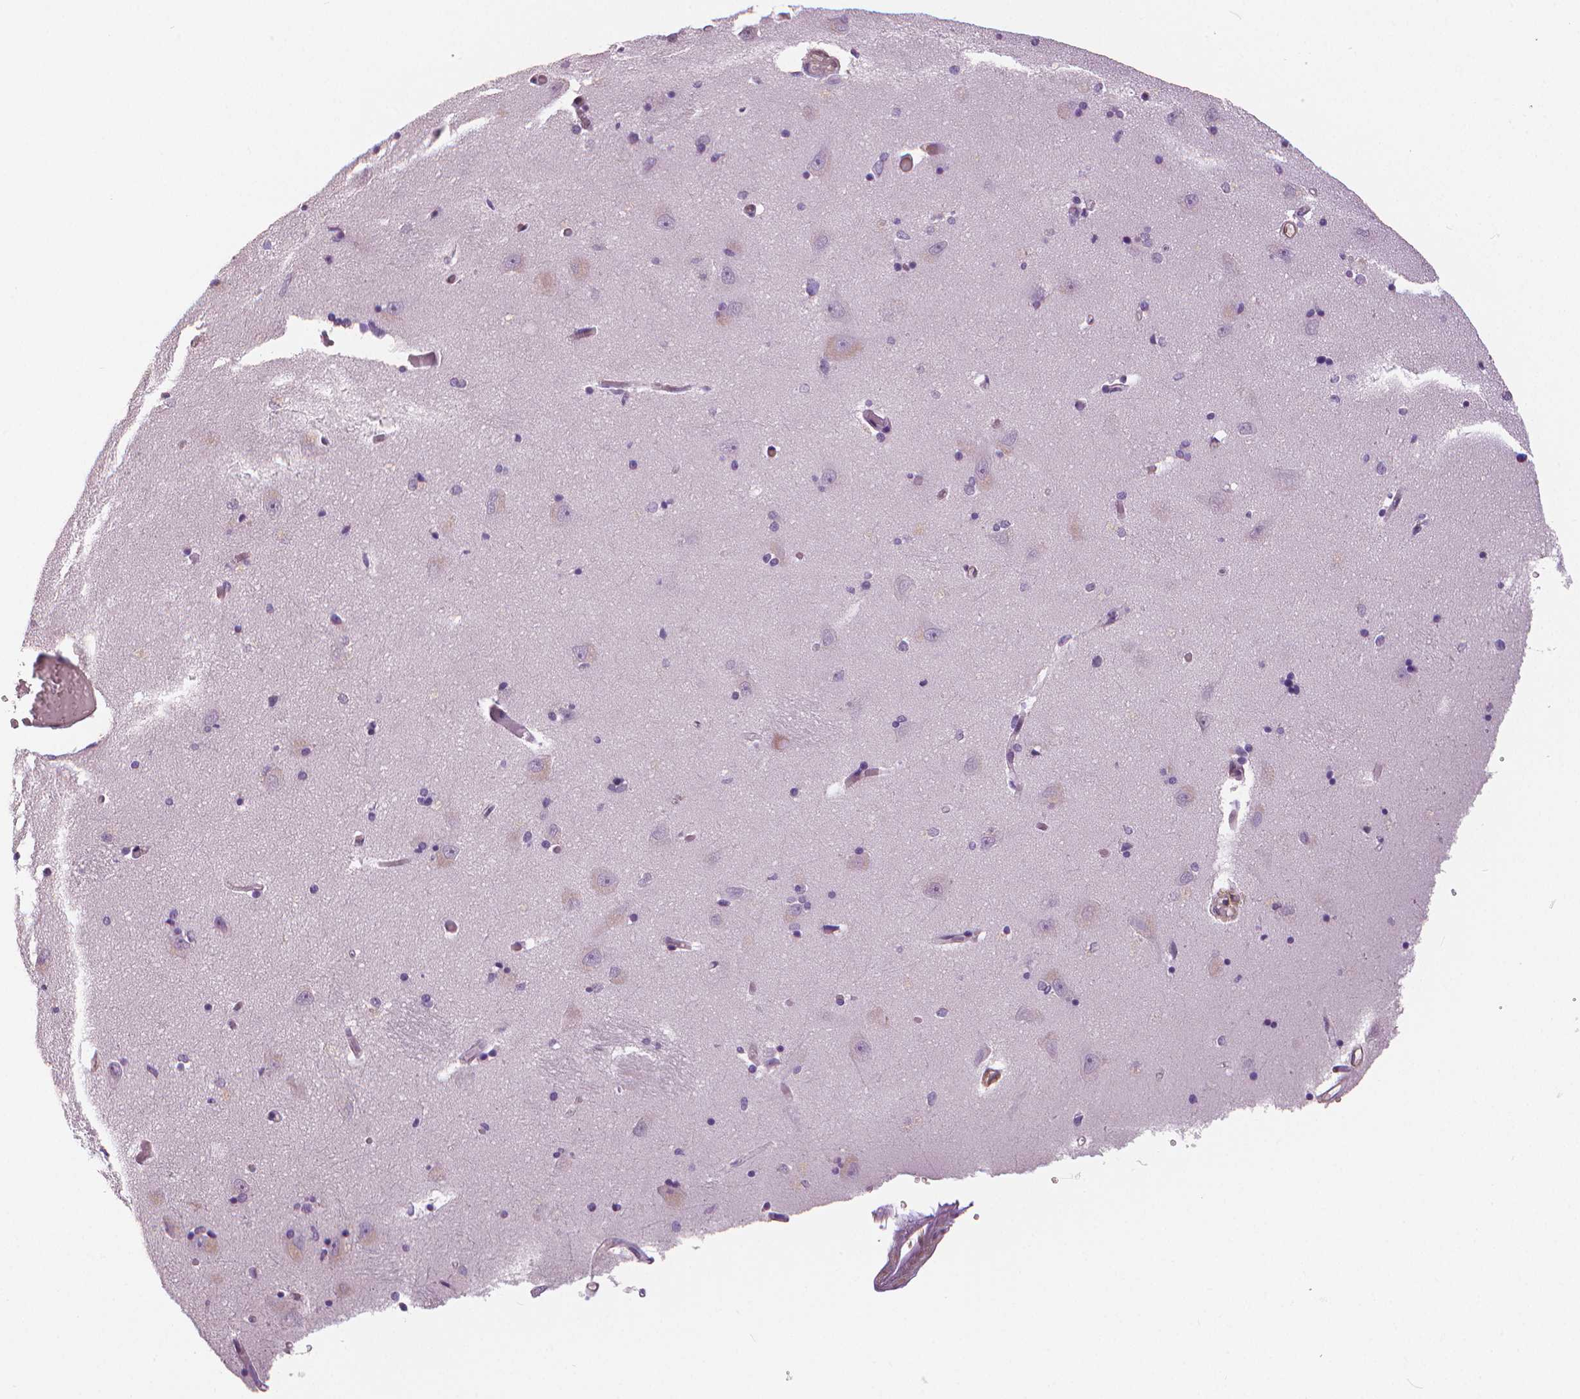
{"staining": {"intensity": "negative", "quantity": "none", "location": "none"}, "tissue": "caudate", "cell_type": "Glial cells", "image_type": "normal", "snomed": [{"axis": "morphology", "description": "Normal tissue, NOS"}, {"axis": "topography", "description": "Lateral ventricle wall"}, {"axis": "topography", "description": "Hippocampus"}], "caption": "Human caudate stained for a protein using IHC demonstrates no positivity in glial cells.", "gene": "MKI67", "patient": {"sex": "female", "age": 63}}